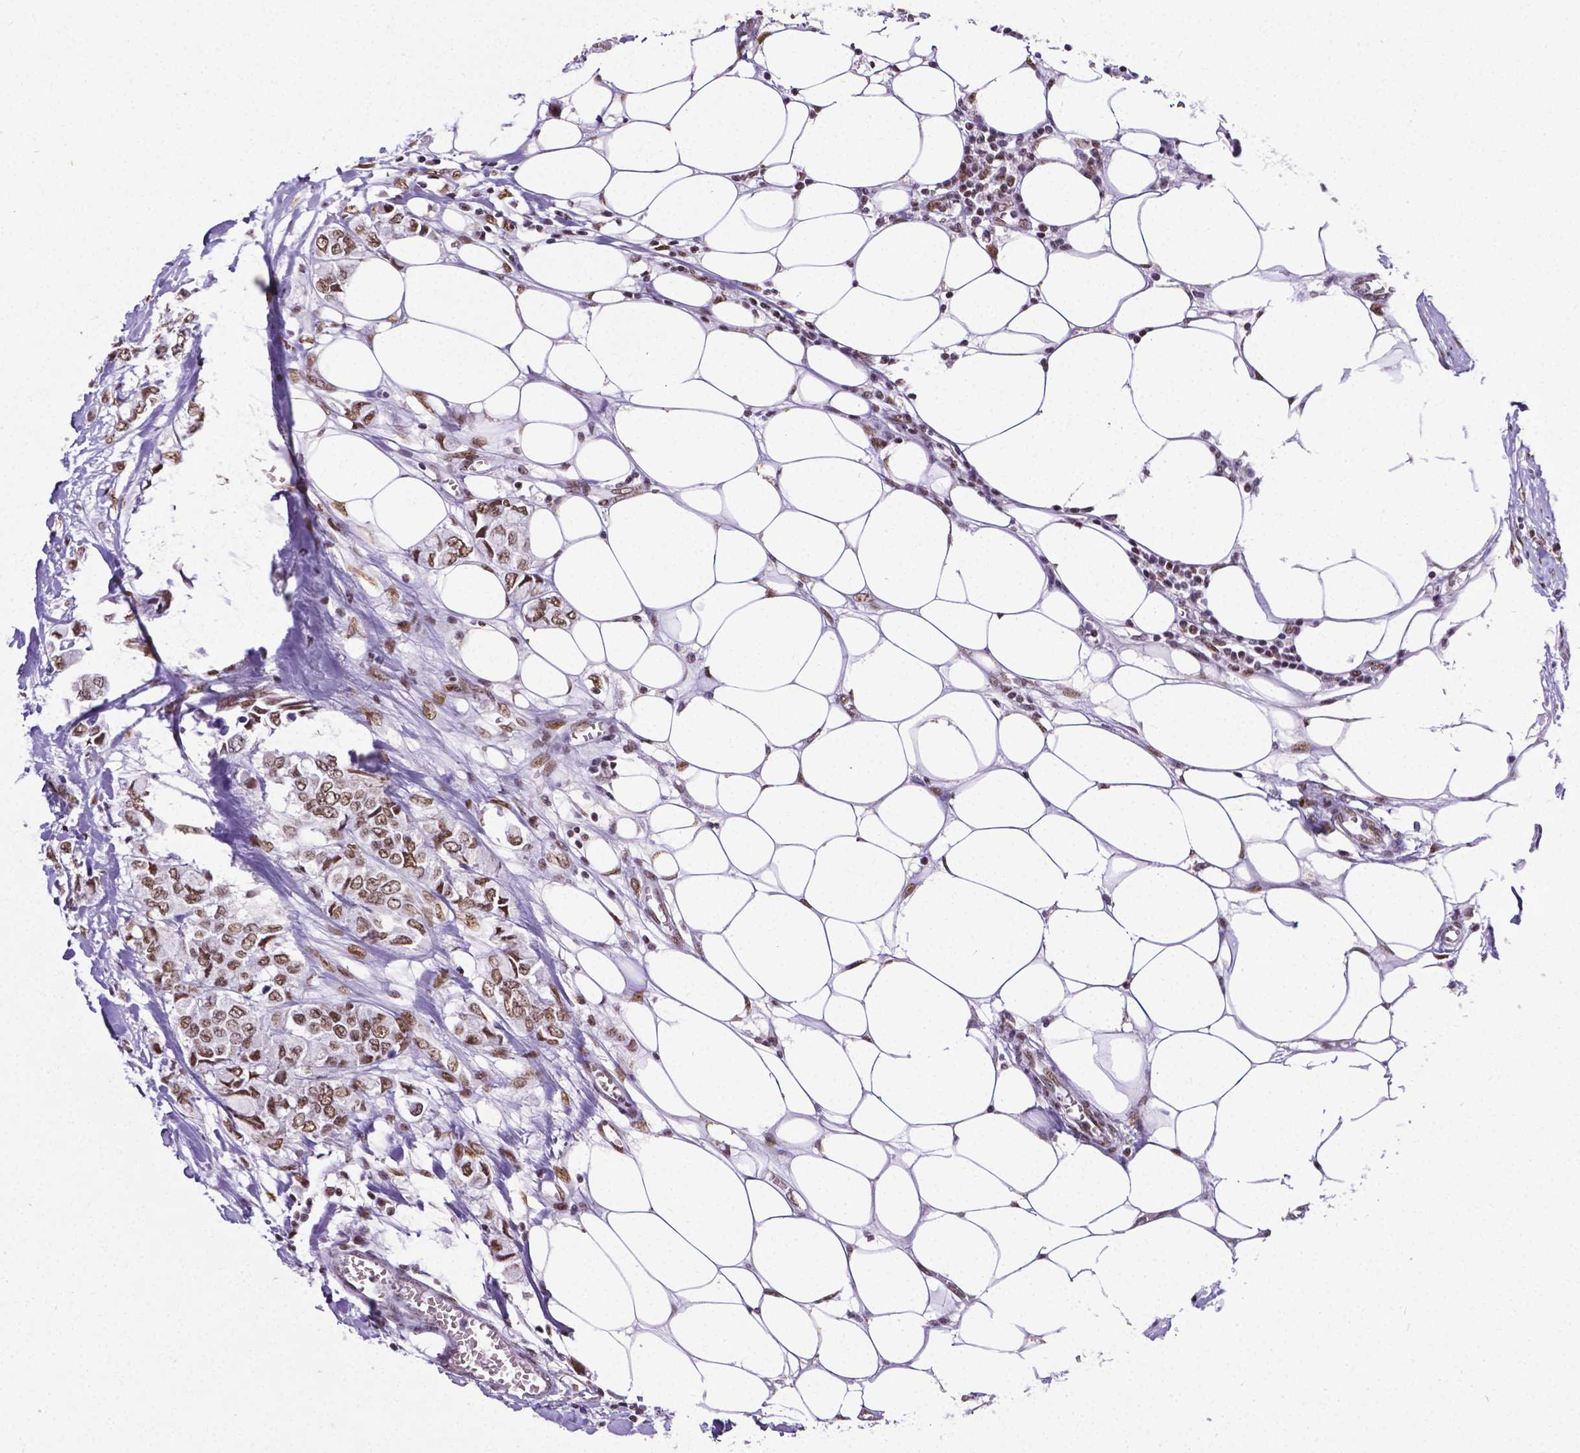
{"staining": {"intensity": "moderate", "quantity": ">75%", "location": "nuclear"}, "tissue": "breast cancer", "cell_type": "Tumor cells", "image_type": "cancer", "snomed": [{"axis": "morphology", "description": "Duct carcinoma"}, {"axis": "topography", "description": "Breast"}], "caption": "Tumor cells exhibit medium levels of moderate nuclear staining in approximately >75% of cells in breast cancer.", "gene": "REST", "patient": {"sex": "female", "age": 85}}